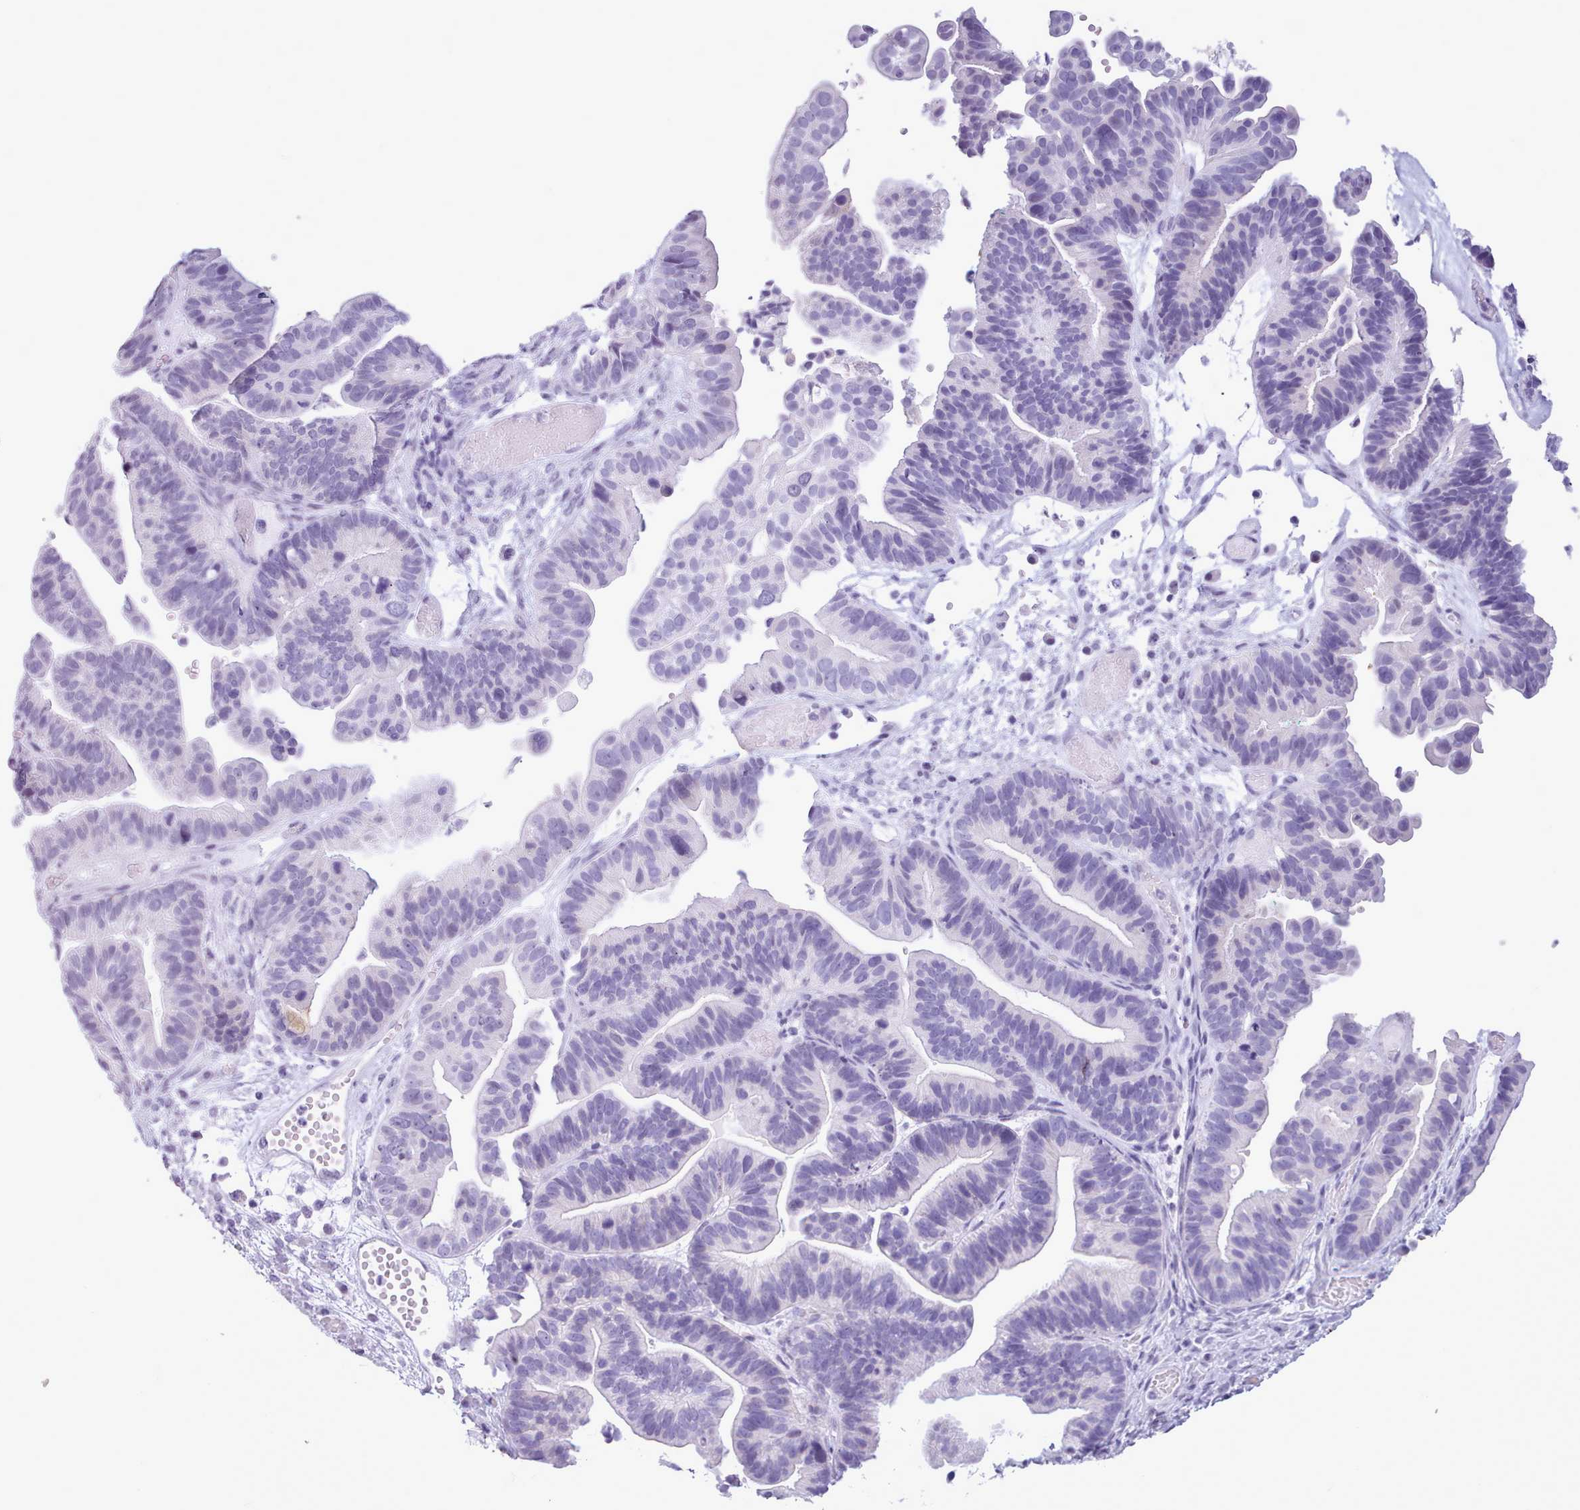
{"staining": {"intensity": "negative", "quantity": "none", "location": "none"}, "tissue": "ovarian cancer", "cell_type": "Tumor cells", "image_type": "cancer", "snomed": [{"axis": "morphology", "description": "Cystadenocarcinoma, serous, NOS"}, {"axis": "topography", "description": "Ovary"}], "caption": "Ovarian cancer was stained to show a protein in brown. There is no significant expression in tumor cells.", "gene": "FBXO48", "patient": {"sex": "female", "age": 56}}